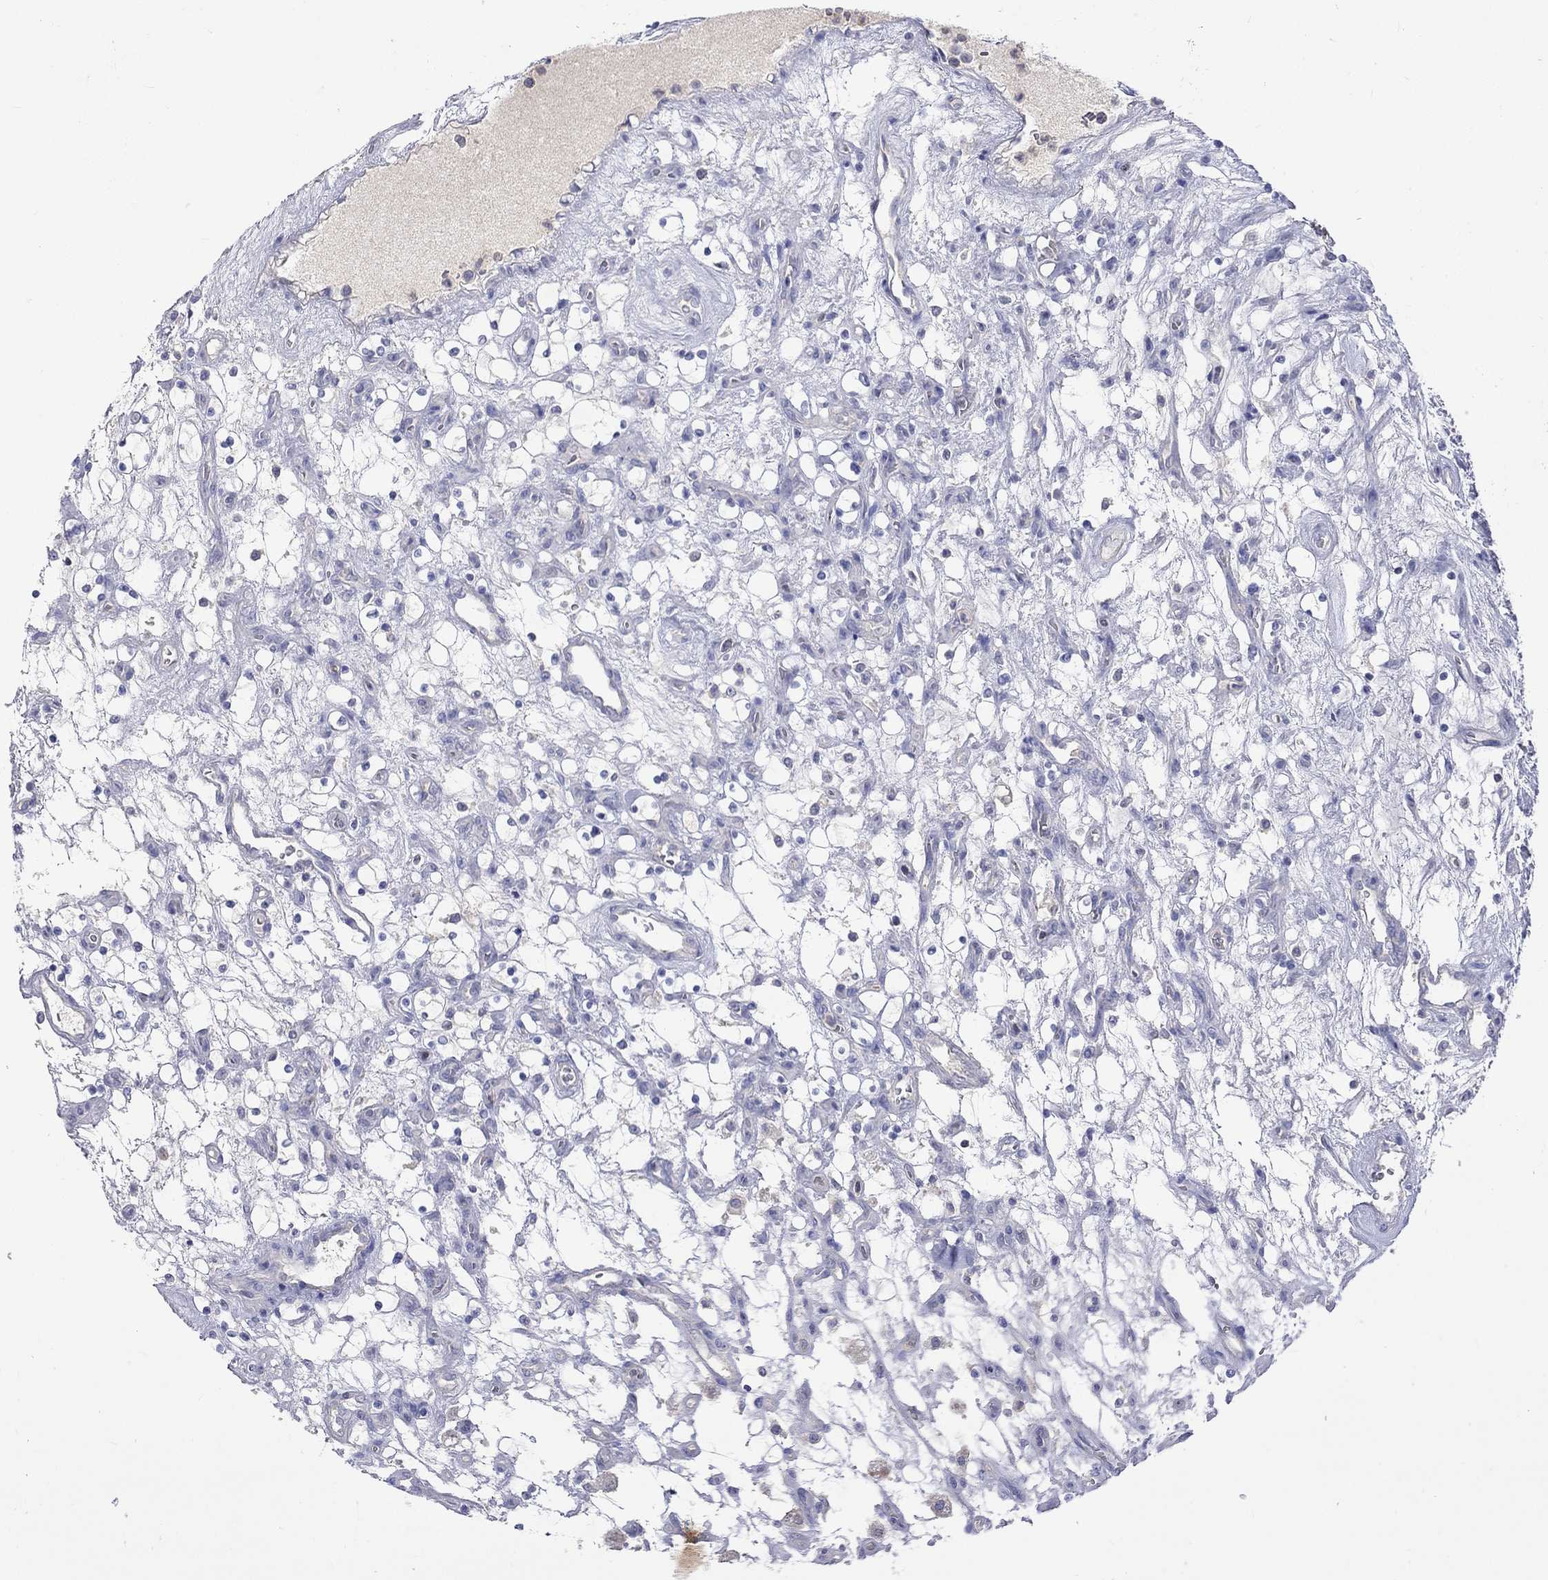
{"staining": {"intensity": "negative", "quantity": "none", "location": "none"}, "tissue": "renal cancer", "cell_type": "Tumor cells", "image_type": "cancer", "snomed": [{"axis": "morphology", "description": "Adenocarcinoma, NOS"}, {"axis": "topography", "description": "Kidney"}], "caption": "Human renal cancer stained for a protein using immunohistochemistry (IHC) demonstrates no positivity in tumor cells.", "gene": "LRFN4", "patient": {"sex": "female", "age": 69}}